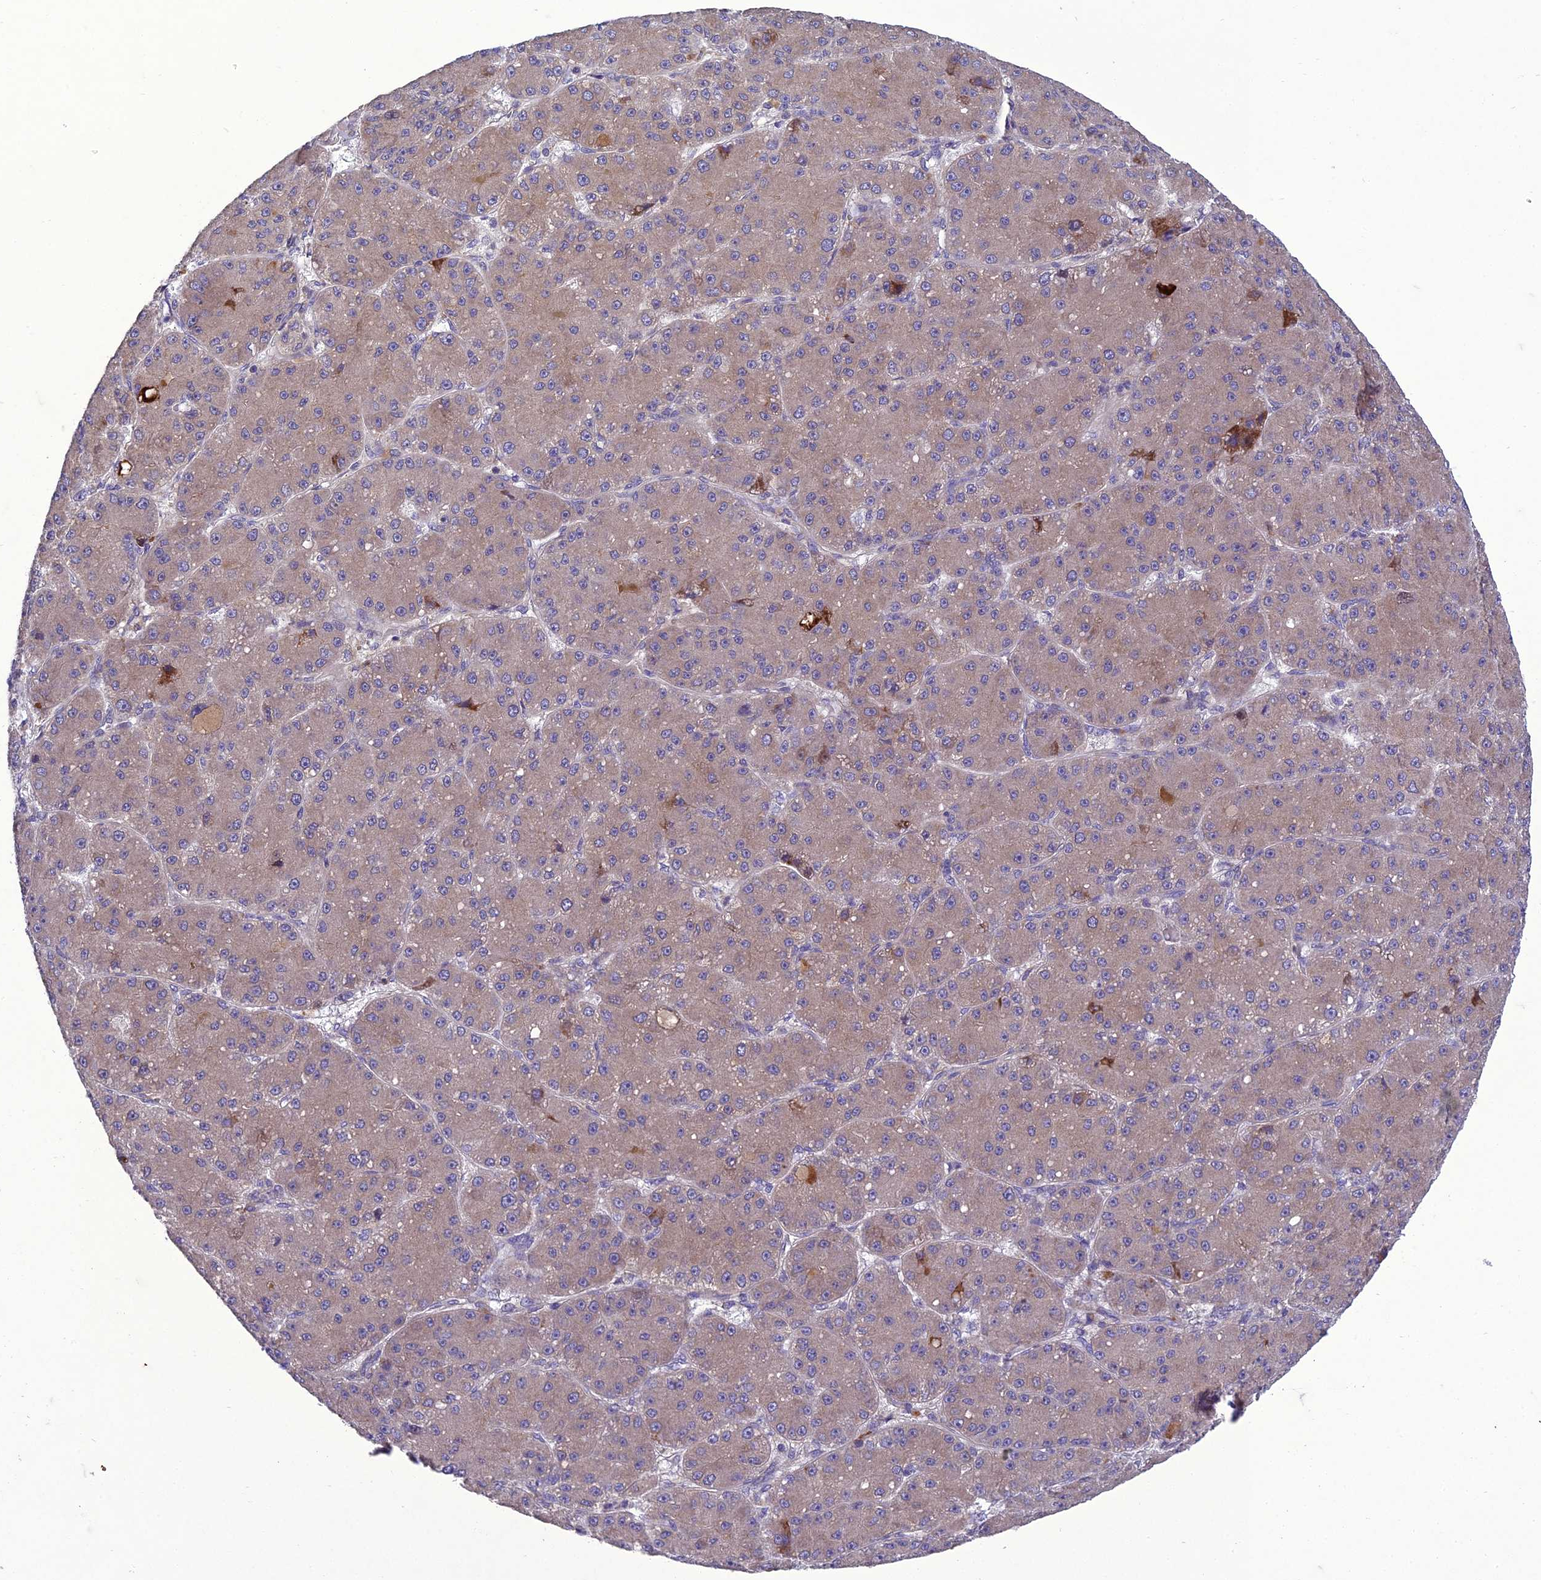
{"staining": {"intensity": "weak", "quantity": "25%-75%", "location": "cytoplasmic/membranous"}, "tissue": "liver cancer", "cell_type": "Tumor cells", "image_type": "cancer", "snomed": [{"axis": "morphology", "description": "Carcinoma, Hepatocellular, NOS"}, {"axis": "topography", "description": "Liver"}], "caption": "Brown immunohistochemical staining in human liver cancer reveals weak cytoplasmic/membranous staining in about 25%-75% of tumor cells.", "gene": "ADIPOR2", "patient": {"sex": "male", "age": 67}}